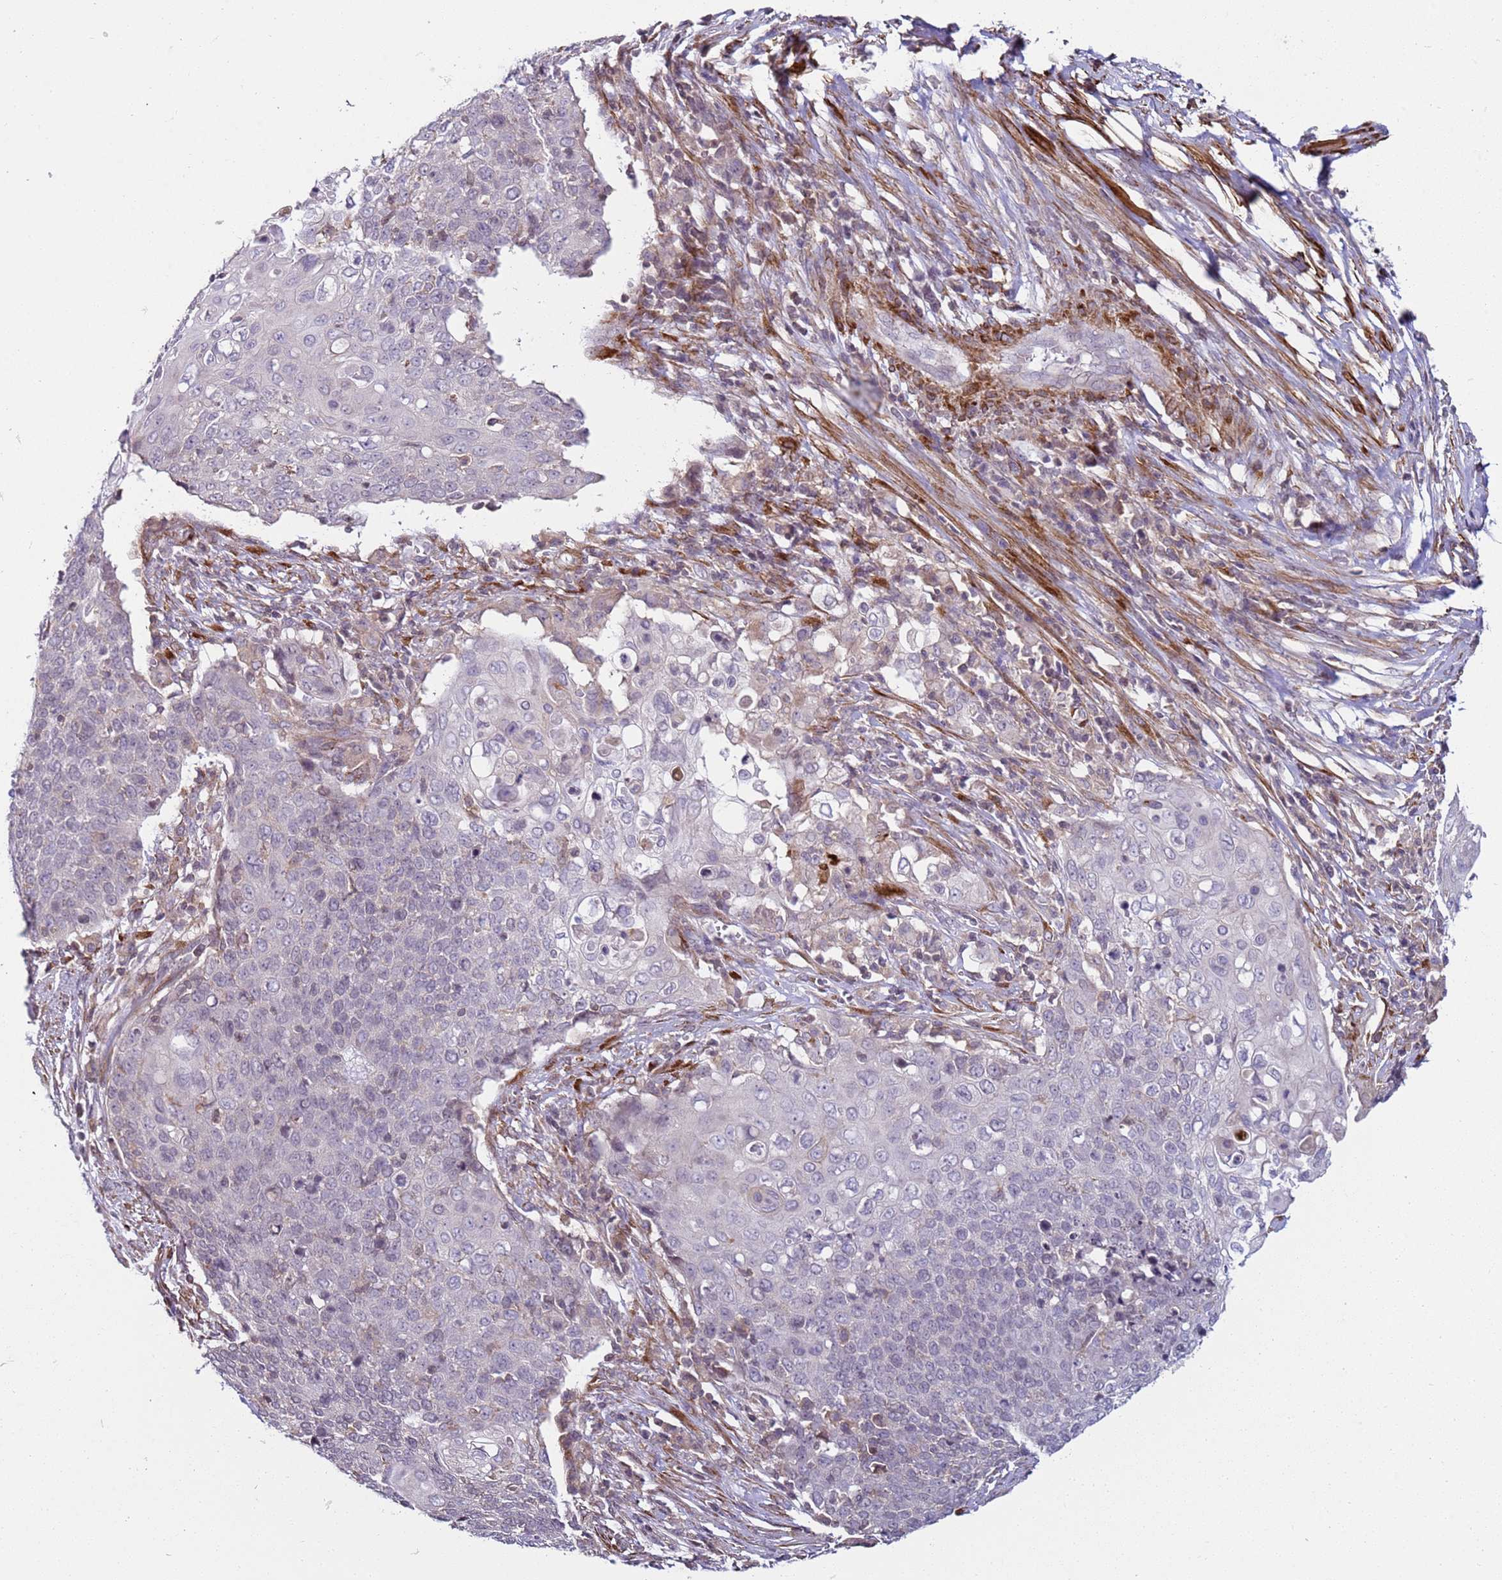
{"staining": {"intensity": "negative", "quantity": "none", "location": "none"}, "tissue": "cervical cancer", "cell_type": "Tumor cells", "image_type": "cancer", "snomed": [{"axis": "morphology", "description": "Squamous cell carcinoma, NOS"}, {"axis": "topography", "description": "Cervix"}], "caption": "Tumor cells show no significant protein staining in cervical cancer (squamous cell carcinoma).", "gene": "SNAPC4", "patient": {"sex": "female", "age": 39}}